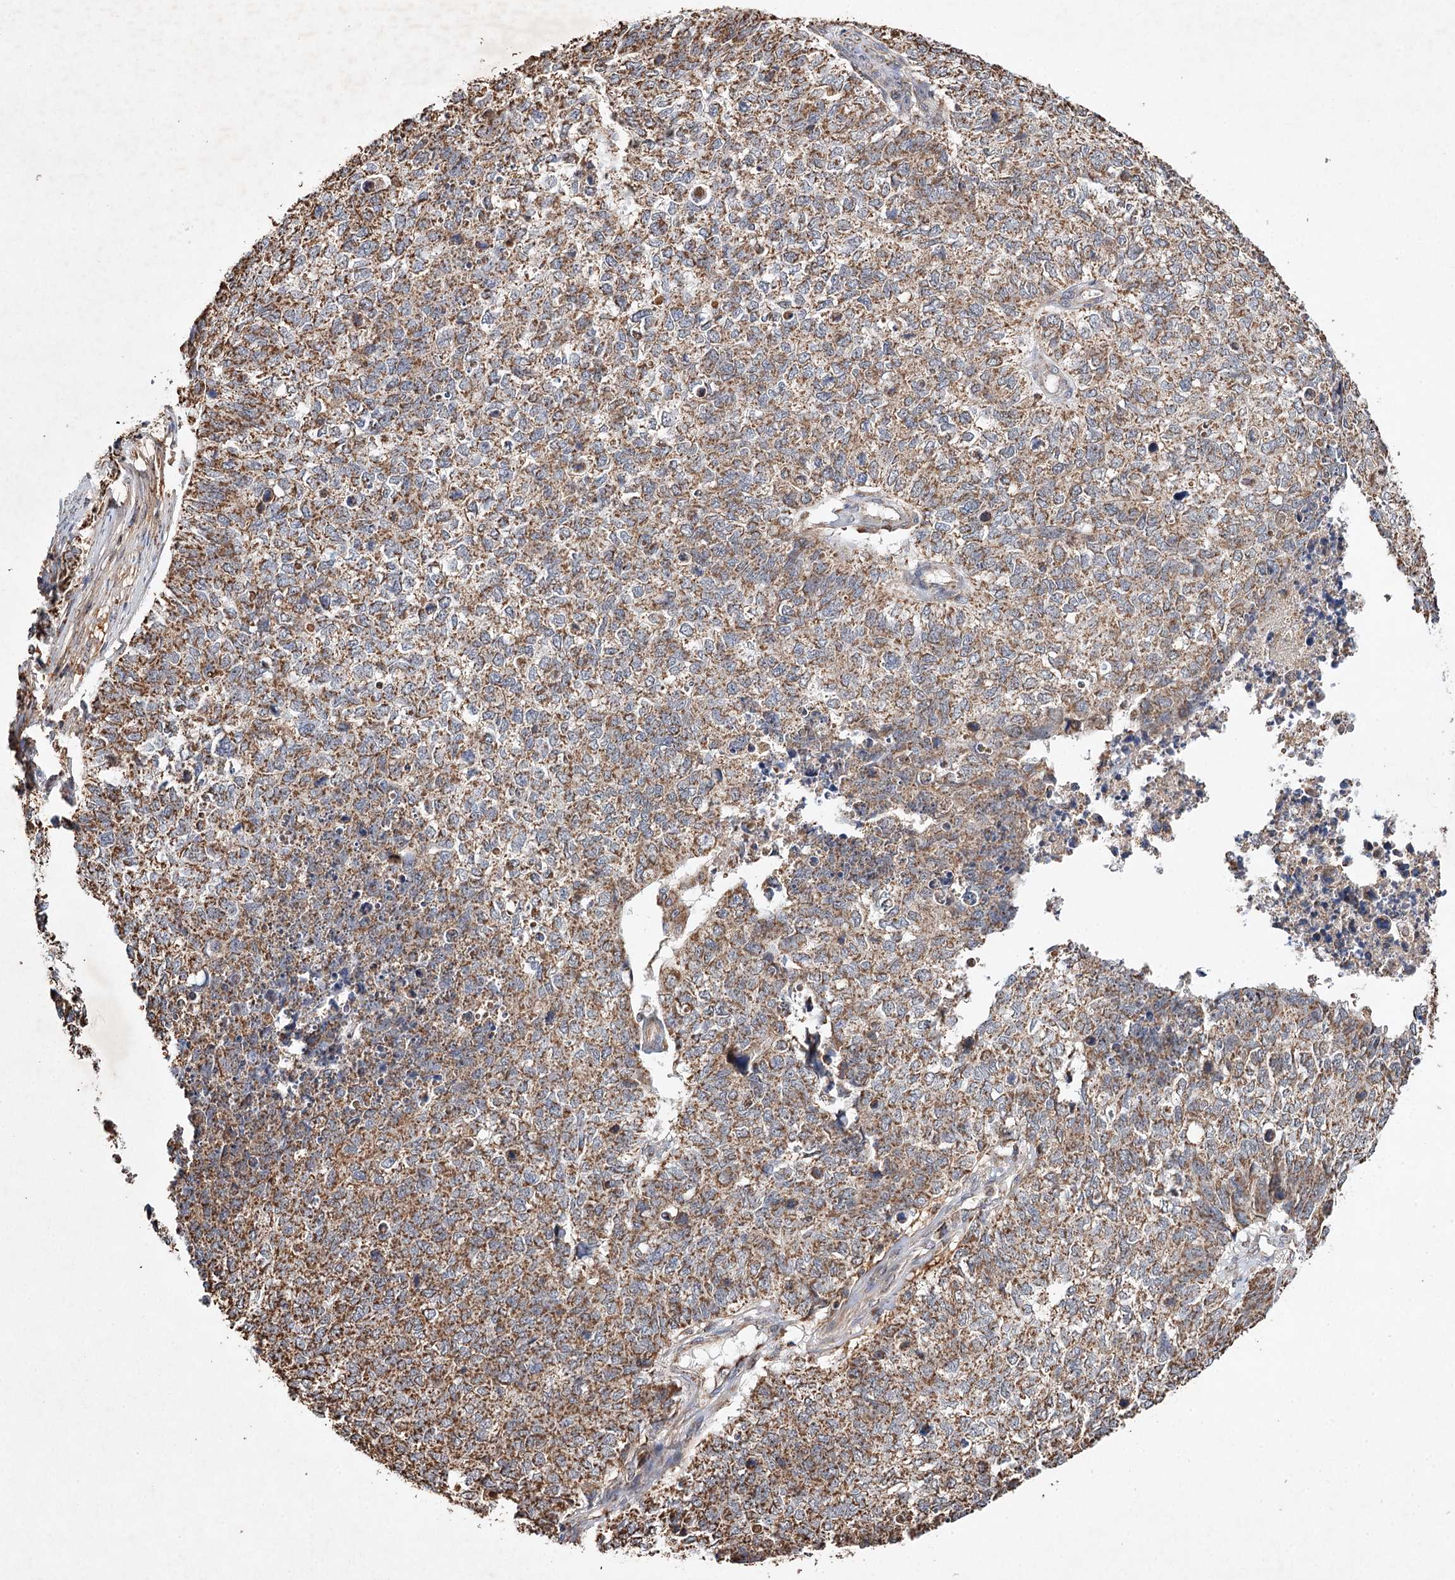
{"staining": {"intensity": "moderate", "quantity": ">75%", "location": "cytoplasmic/membranous"}, "tissue": "cervical cancer", "cell_type": "Tumor cells", "image_type": "cancer", "snomed": [{"axis": "morphology", "description": "Squamous cell carcinoma, NOS"}, {"axis": "topography", "description": "Cervix"}], "caption": "DAB immunohistochemical staining of human cervical squamous cell carcinoma reveals moderate cytoplasmic/membranous protein expression in approximately >75% of tumor cells.", "gene": "PIK3CB", "patient": {"sex": "female", "age": 63}}